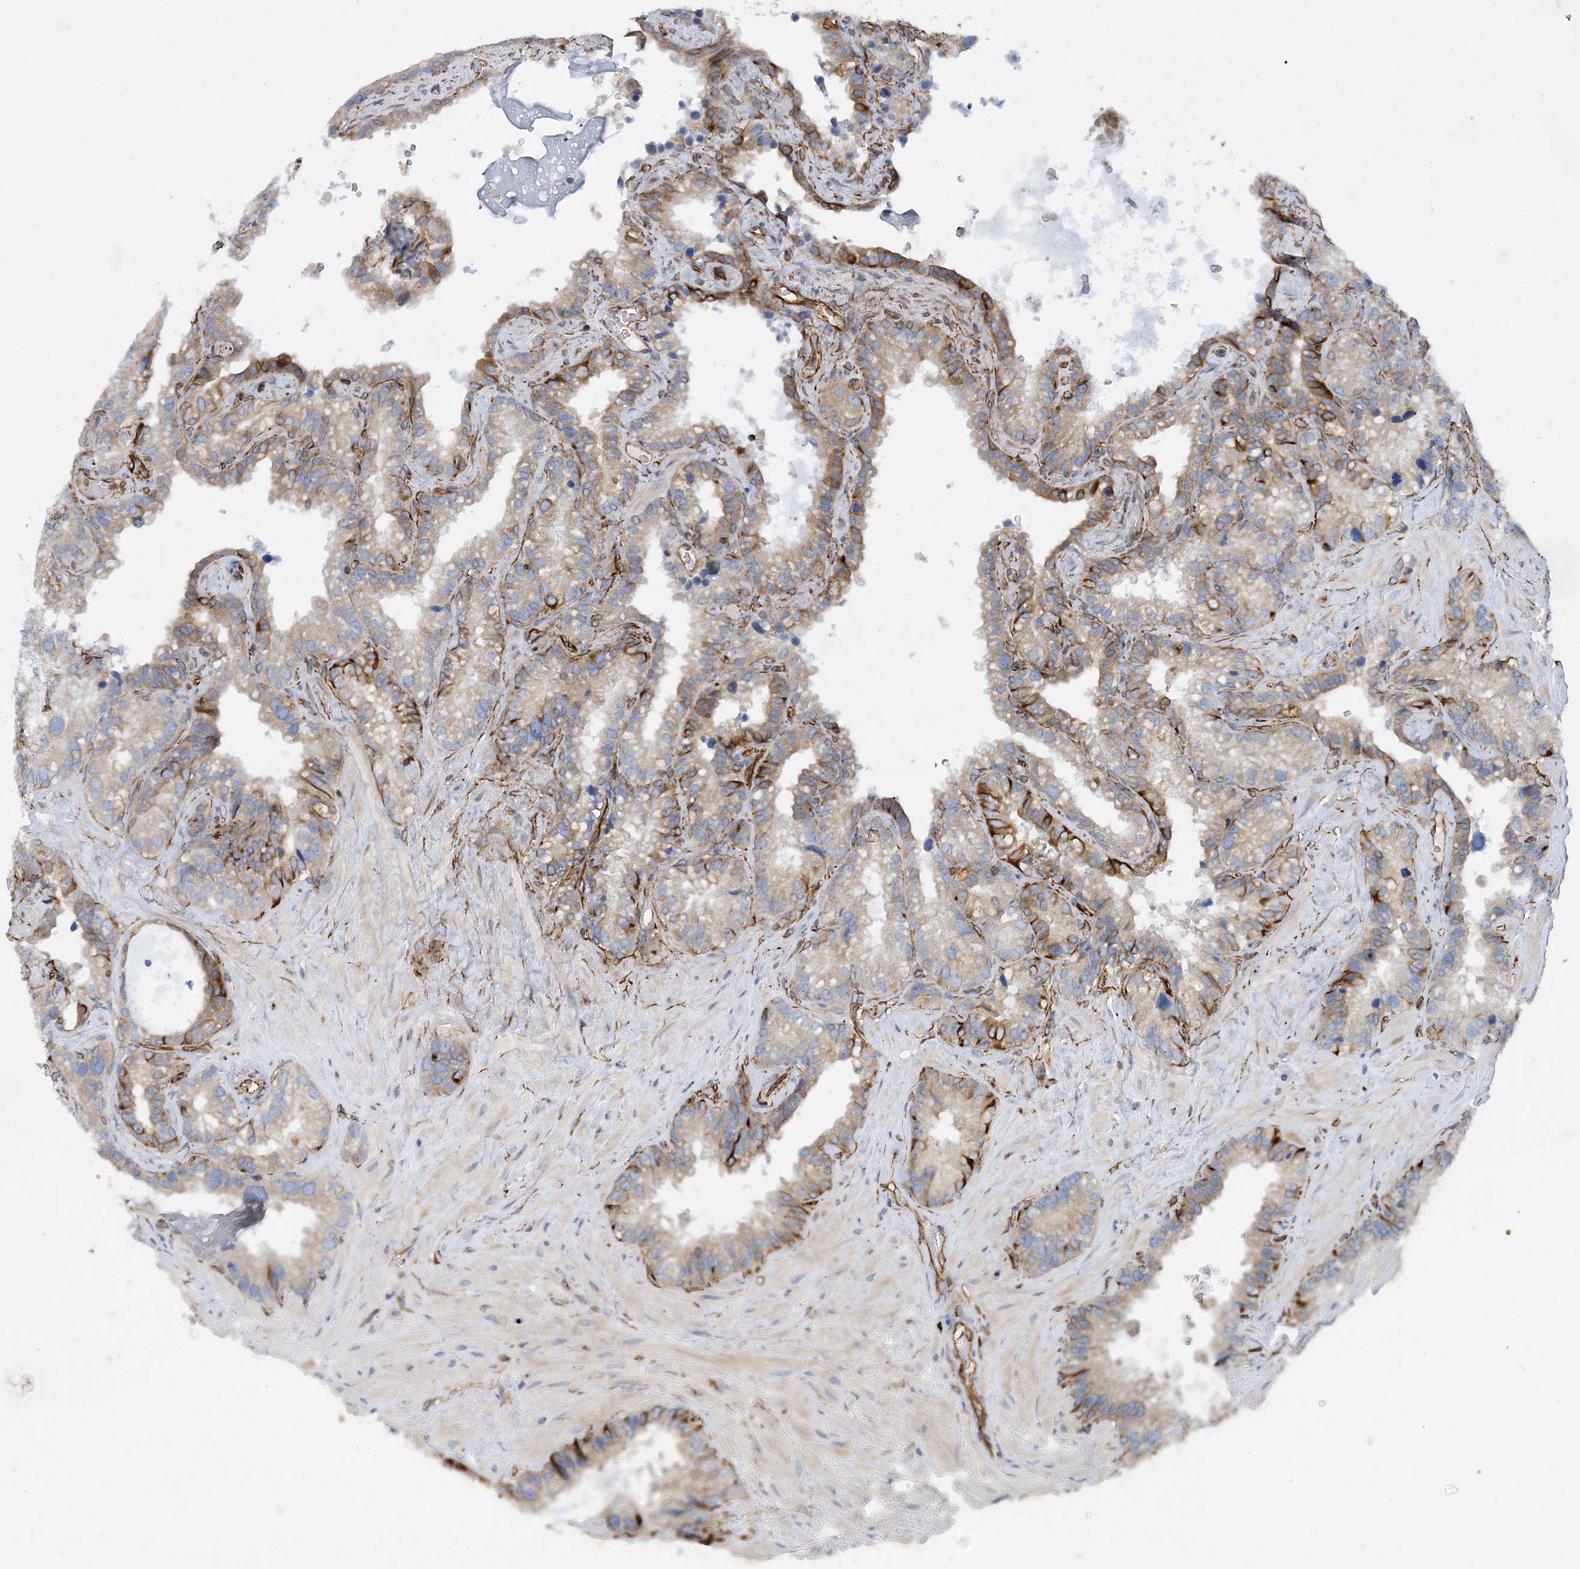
{"staining": {"intensity": "moderate", "quantity": "25%-75%", "location": "cytoplasmic/membranous"}, "tissue": "seminal vesicle", "cell_type": "Glandular cells", "image_type": "normal", "snomed": [{"axis": "morphology", "description": "Normal tissue, NOS"}, {"axis": "topography", "description": "Prostate"}, {"axis": "topography", "description": "Seminal veicle"}], "caption": "This micrograph reveals benign seminal vesicle stained with IHC to label a protein in brown. The cytoplasmic/membranous of glandular cells show moderate positivity for the protein. Nuclei are counter-stained blue.", "gene": "FAM114A2", "patient": {"sex": "male", "age": 68}}